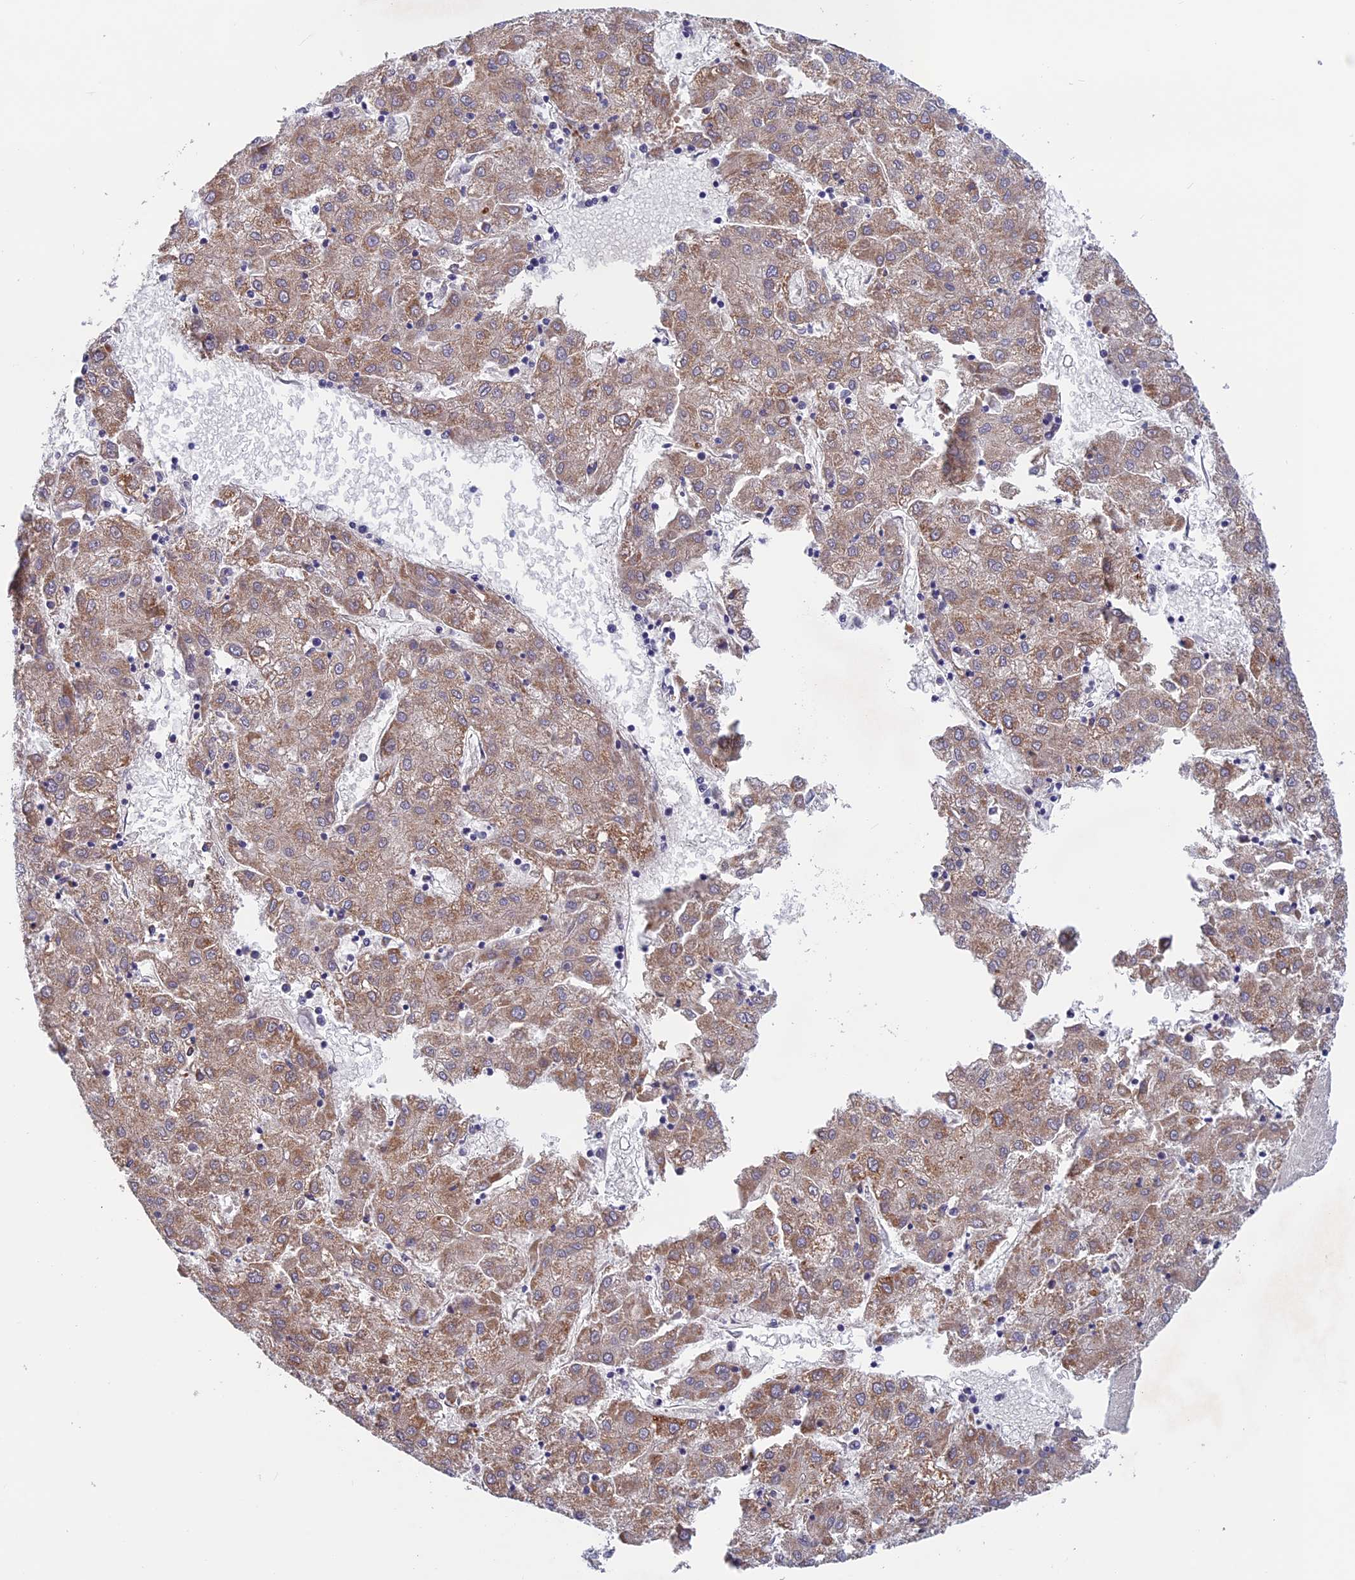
{"staining": {"intensity": "moderate", "quantity": ">75%", "location": "cytoplasmic/membranous"}, "tissue": "liver cancer", "cell_type": "Tumor cells", "image_type": "cancer", "snomed": [{"axis": "morphology", "description": "Carcinoma, Hepatocellular, NOS"}, {"axis": "topography", "description": "Liver"}], "caption": "Protein expression by immunohistochemistry (IHC) shows moderate cytoplasmic/membranous staining in about >75% of tumor cells in hepatocellular carcinoma (liver).", "gene": "ETFDH", "patient": {"sex": "male", "age": 72}}